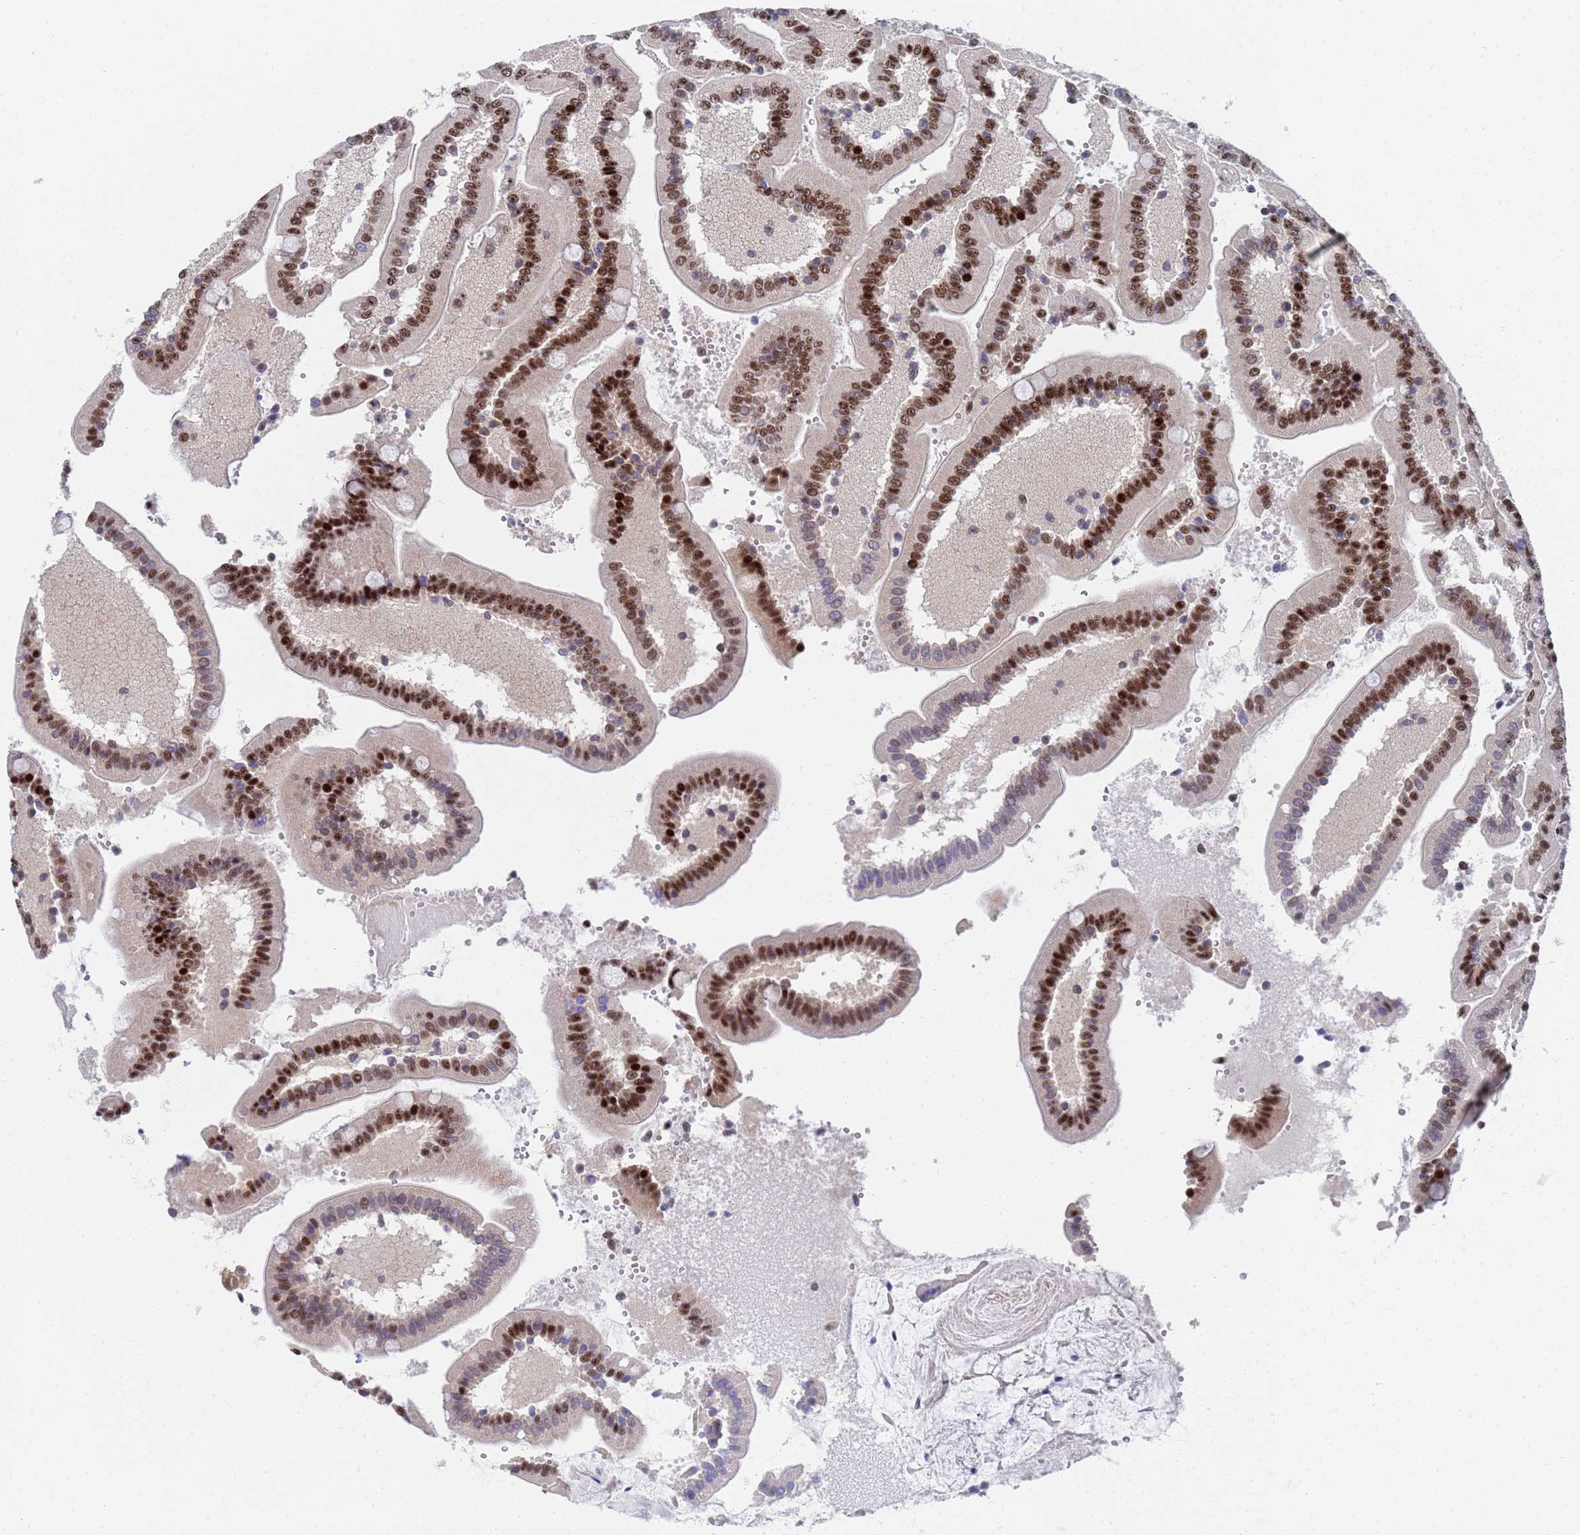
{"staining": {"intensity": "strong", "quantity": ">75%", "location": "cytoplasmic/membranous,nuclear"}, "tissue": "duodenum", "cell_type": "Glandular cells", "image_type": "normal", "snomed": [{"axis": "morphology", "description": "Normal tissue, NOS"}, {"axis": "topography", "description": "Duodenum"}], "caption": "Immunohistochemistry micrograph of unremarkable human duodenum stained for a protein (brown), which reveals high levels of strong cytoplasmic/membranous,nuclear expression in about >75% of glandular cells.", "gene": "AP5Z1", "patient": {"sex": "female", "age": 62}}